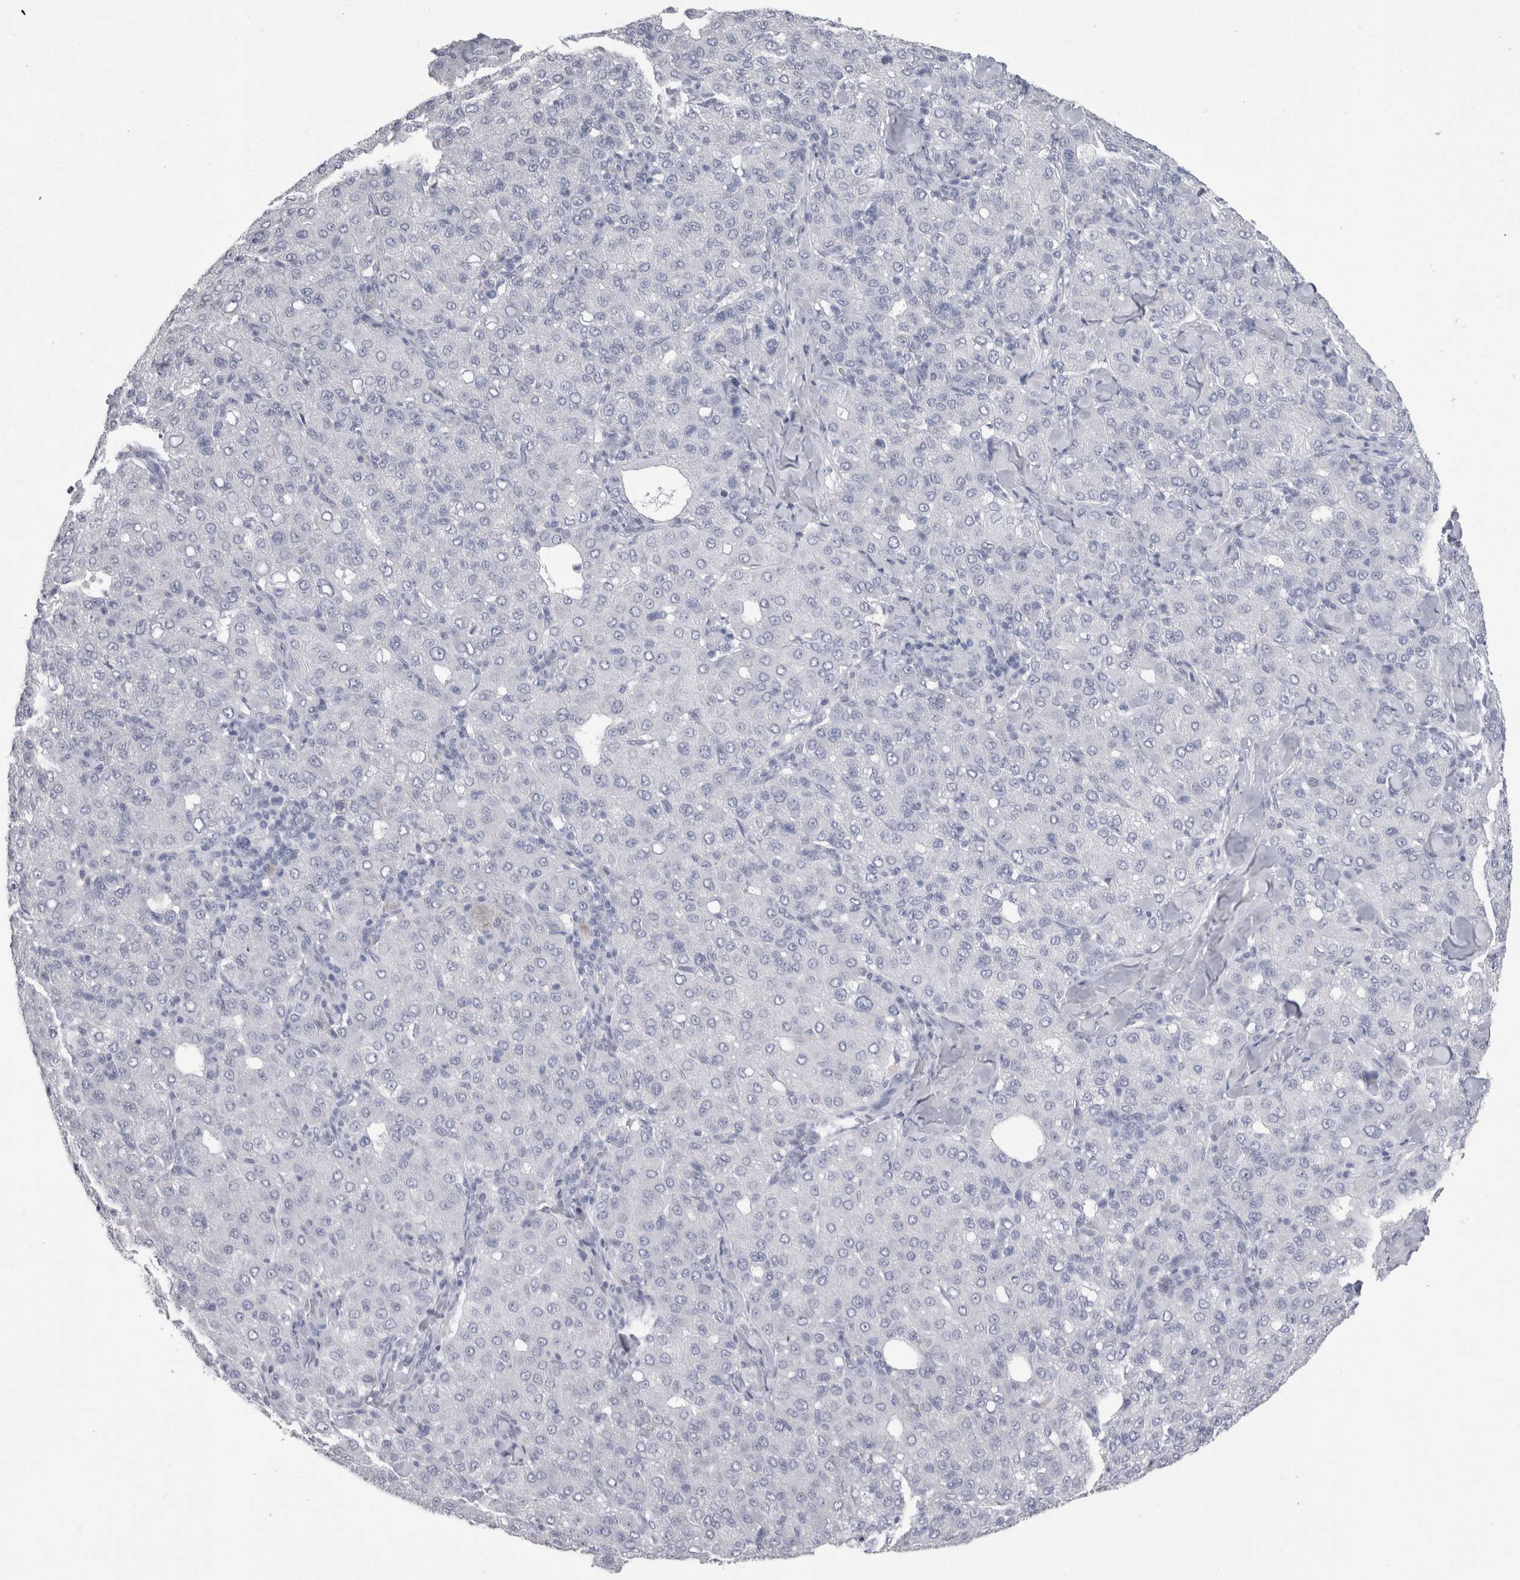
{"staining": {"intensity": "negative", "quantity": "none", "location": "none"}, "tissue": "liver cancer", "cell_type": "Tumor cells", "image_type": "cancer", "snomed": [{"axis": "morphology", "description": "Carcinoma, Hepatocellular, NOS"}, {"axis": "topography", "description": "Liver"}], "caption": "Immunohistochemical staining of hepatocellular carcinoma (liver) demonstrates no significant staining in tumor cells.", "gene": "PTH", "patient": {"sex": "male", "age": 65}}